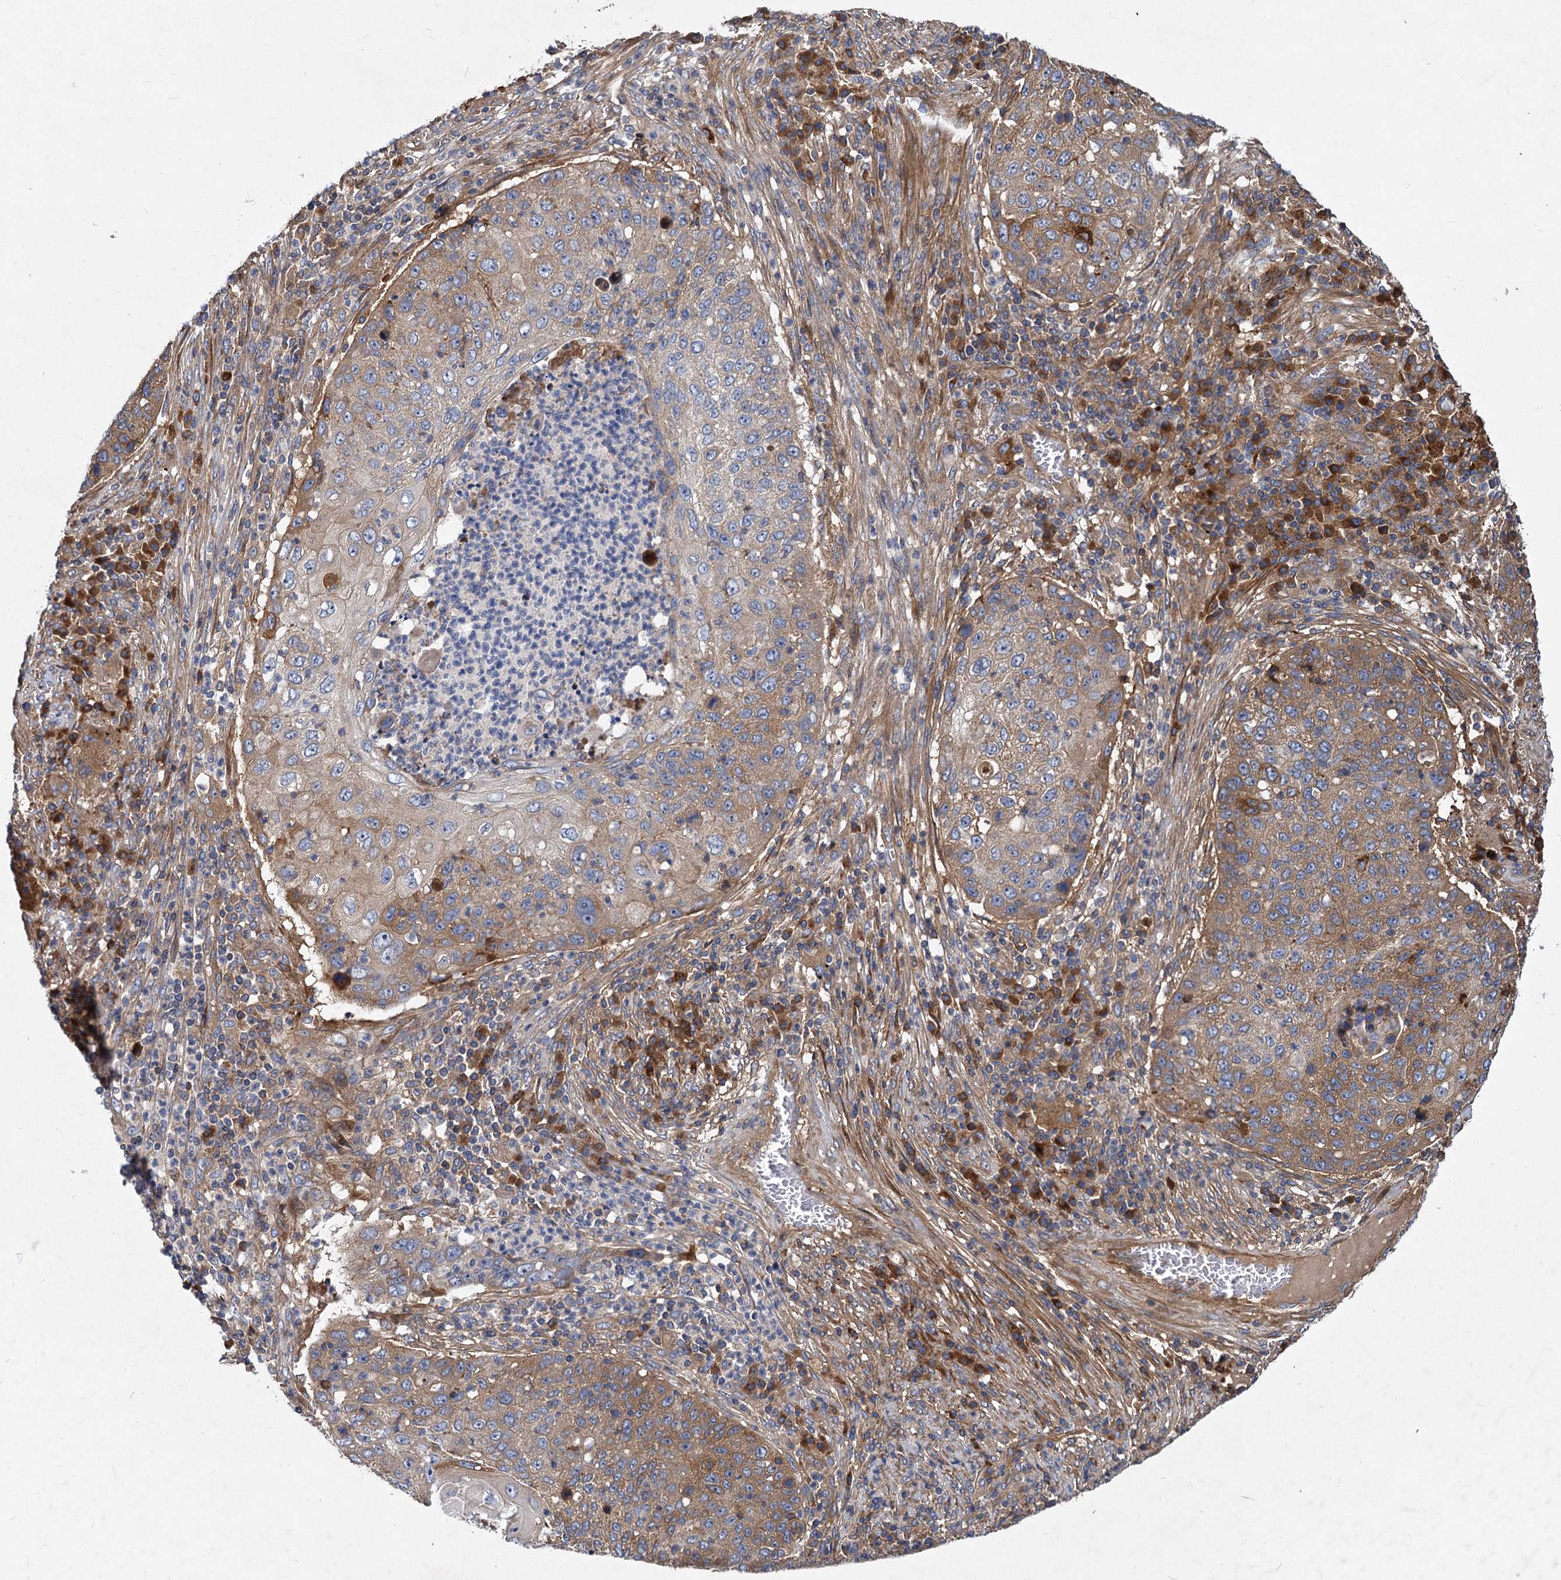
{"staining": {"intensity": "moderate", "quantity": ">75%", "location": "cytoplasmic/membranous"}, "tissue": "lung cancer", "cell_type": "Tumor cells", "image_type": "cancer", "snomed": [{"axis": "morphology", "description": "Squamous cell carcinoma, NOS"}, {"axis": "topography", "description": "Lung"}], "caption": "Lung cancer (squamous cell carcinoma) stained with a protein marker displays moderate staining in tumor cells.", "gene": "ALKBH7", "patient": {"sex": "female", "age": 63}}